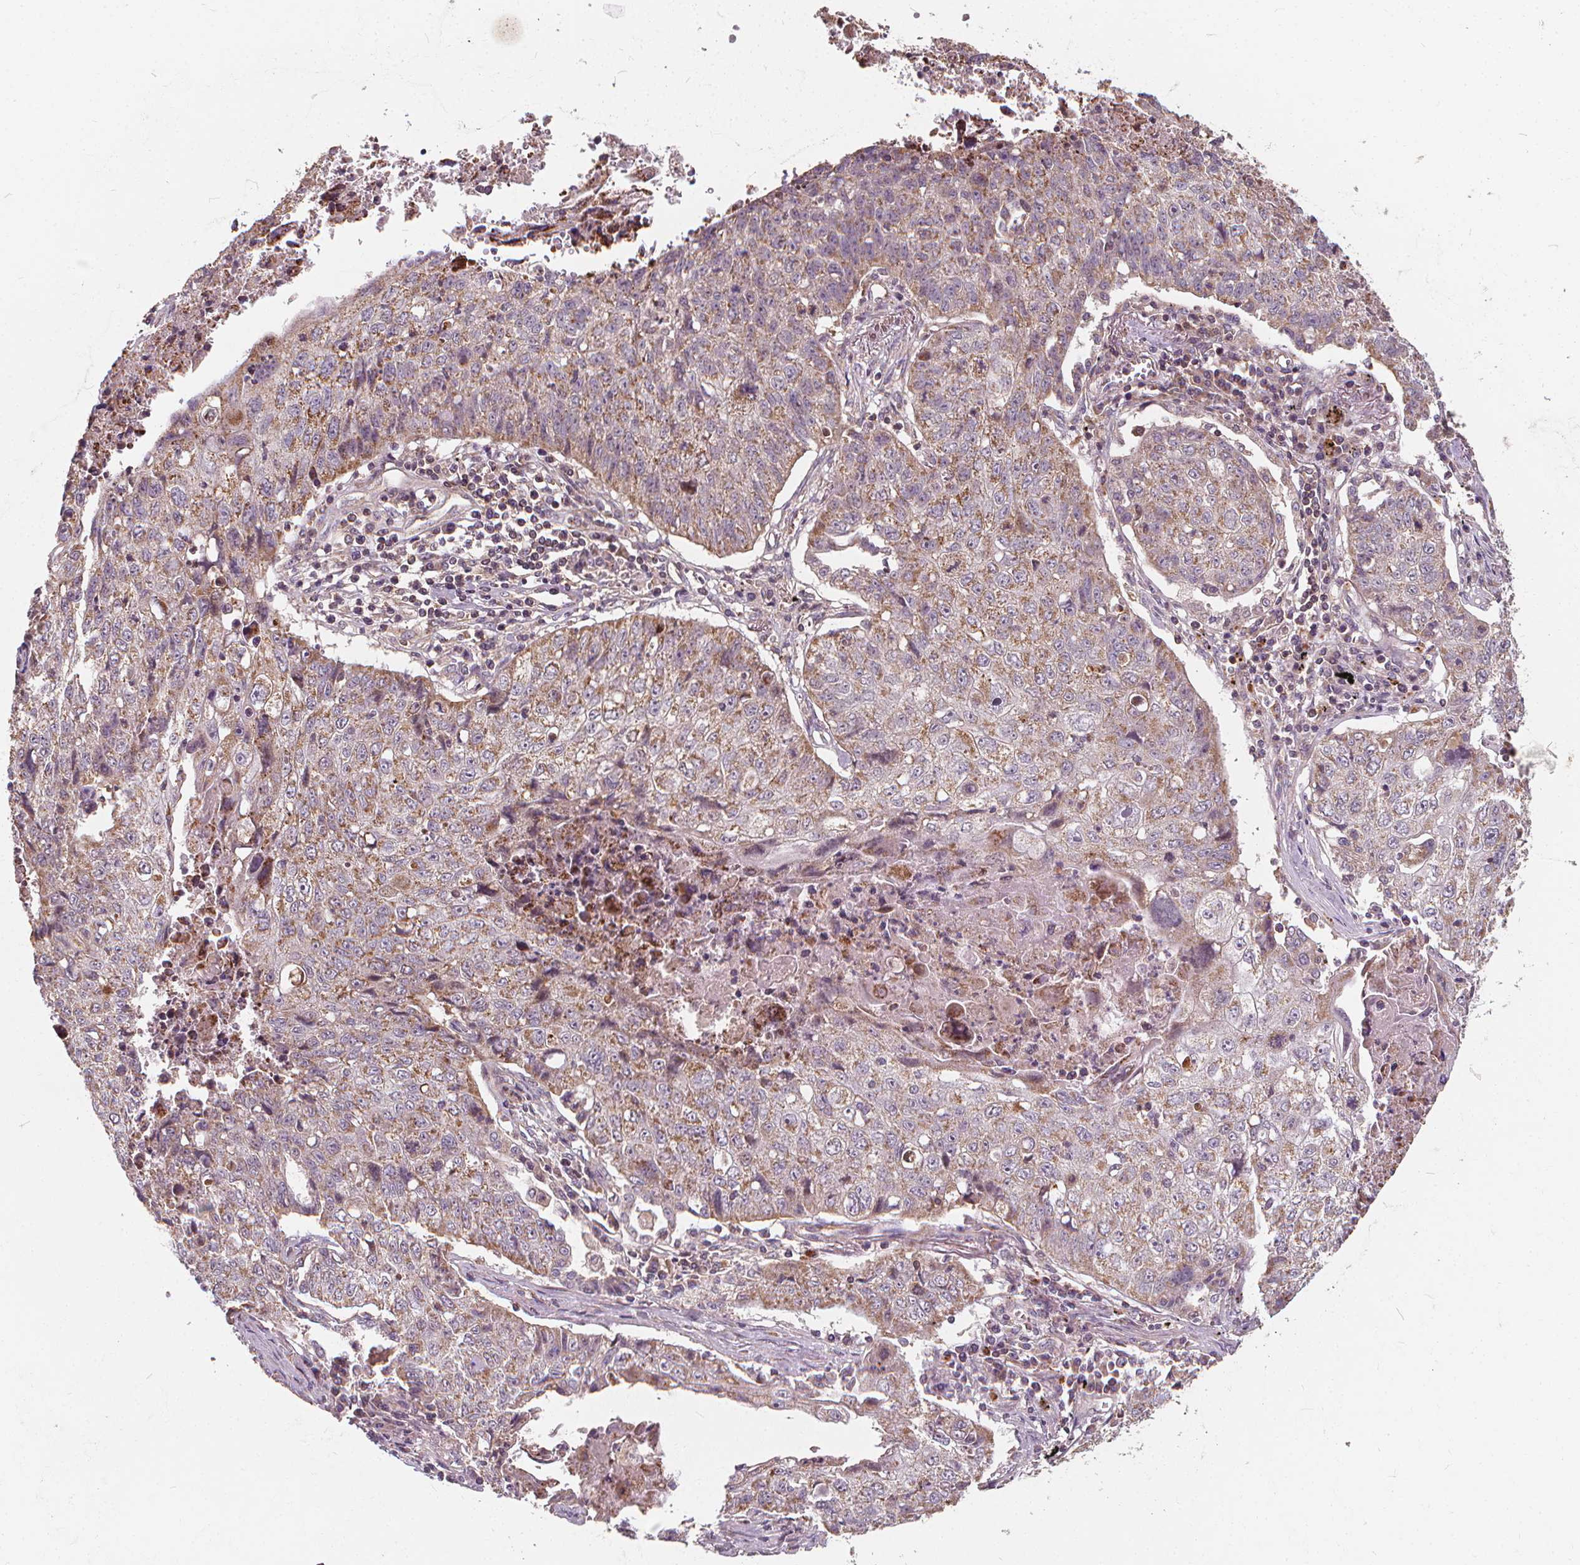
{"staining": {"intensity": "moderate", "quantity": "25%-75%", "location": "cytoplasmic/membranous"}, "tissue": "lung cancer", "cell_type": "Tumor cells", "image_type": "cancer", "snomed": [{"axis": "morphology", "description": "Normal morphology"}, {"axis": "morphology", "description": "Aneuploidy"}, {"axis": "morphology", "description": "Squamous cell carcinoma, NOS"}, {"axis": "topography", "description": "Lymph node"}, {"axis": "topography", "description": "Lung"}], "caption": "This is an image of immunohistochemistry (IHC) staining of squamous cell carcinoma (lung), which shows moderate staining in the cytoplasmic/membranous of tumor cells.", "gene": "ORAI2", "patient": {"sex": "female", "age": 76}}